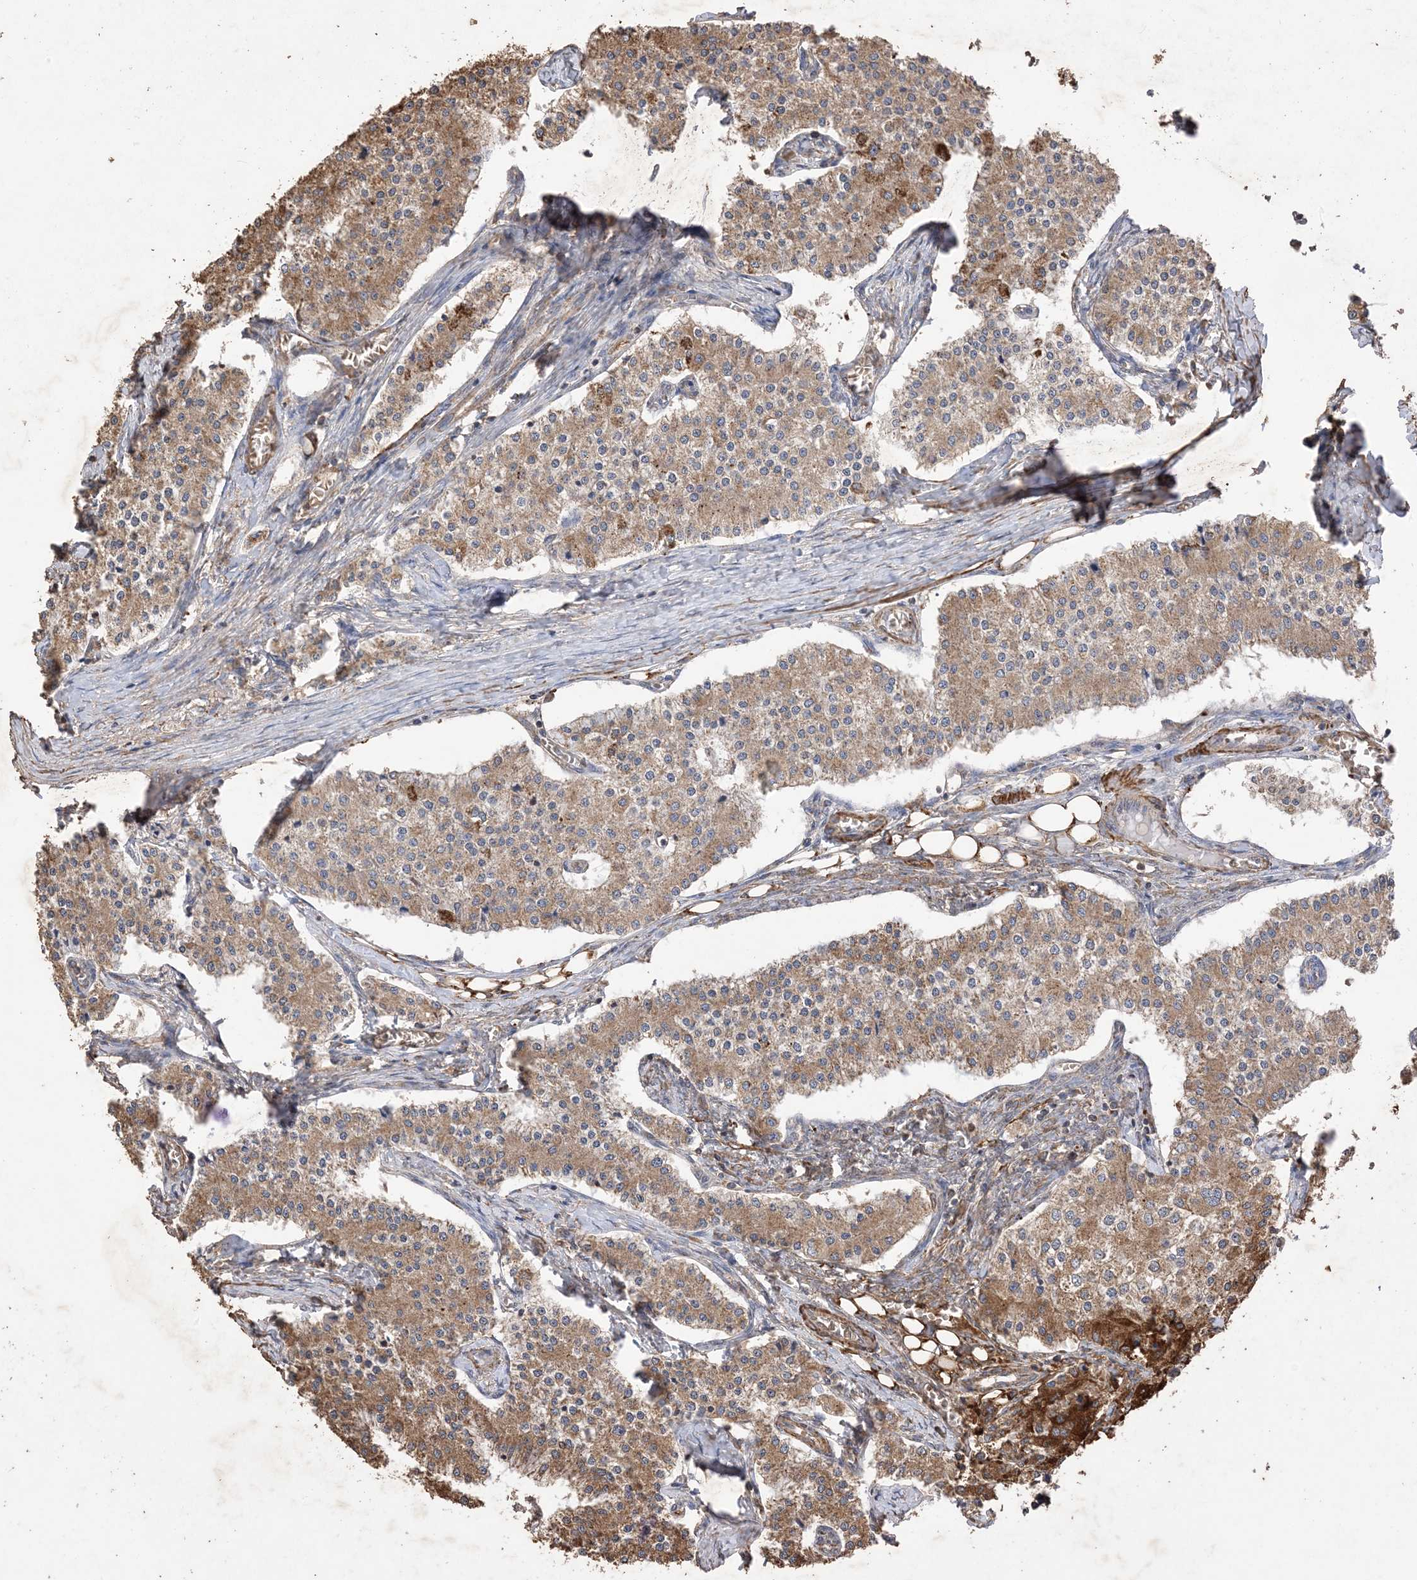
{"staining": {"intensity": "moderate", "quantity": ">75%", "location": "cytoplasmic/membranous"}, "tissue": "carcinoid", "cell_type": "Tumor cells", "image_type": "cancer", "snomed": [{"axis": "morphology", "description": "Carcinoid, malignant, NOS"}, {"axis": "topography", "description": "Colon"}], "caption": "Carcinoid stained with IHC reveals moderate cytoplasmic/membranous staining in about >75% of tumor cells.", "gene": "HPS4", "patient": {"sex": "female", "age": 52}}